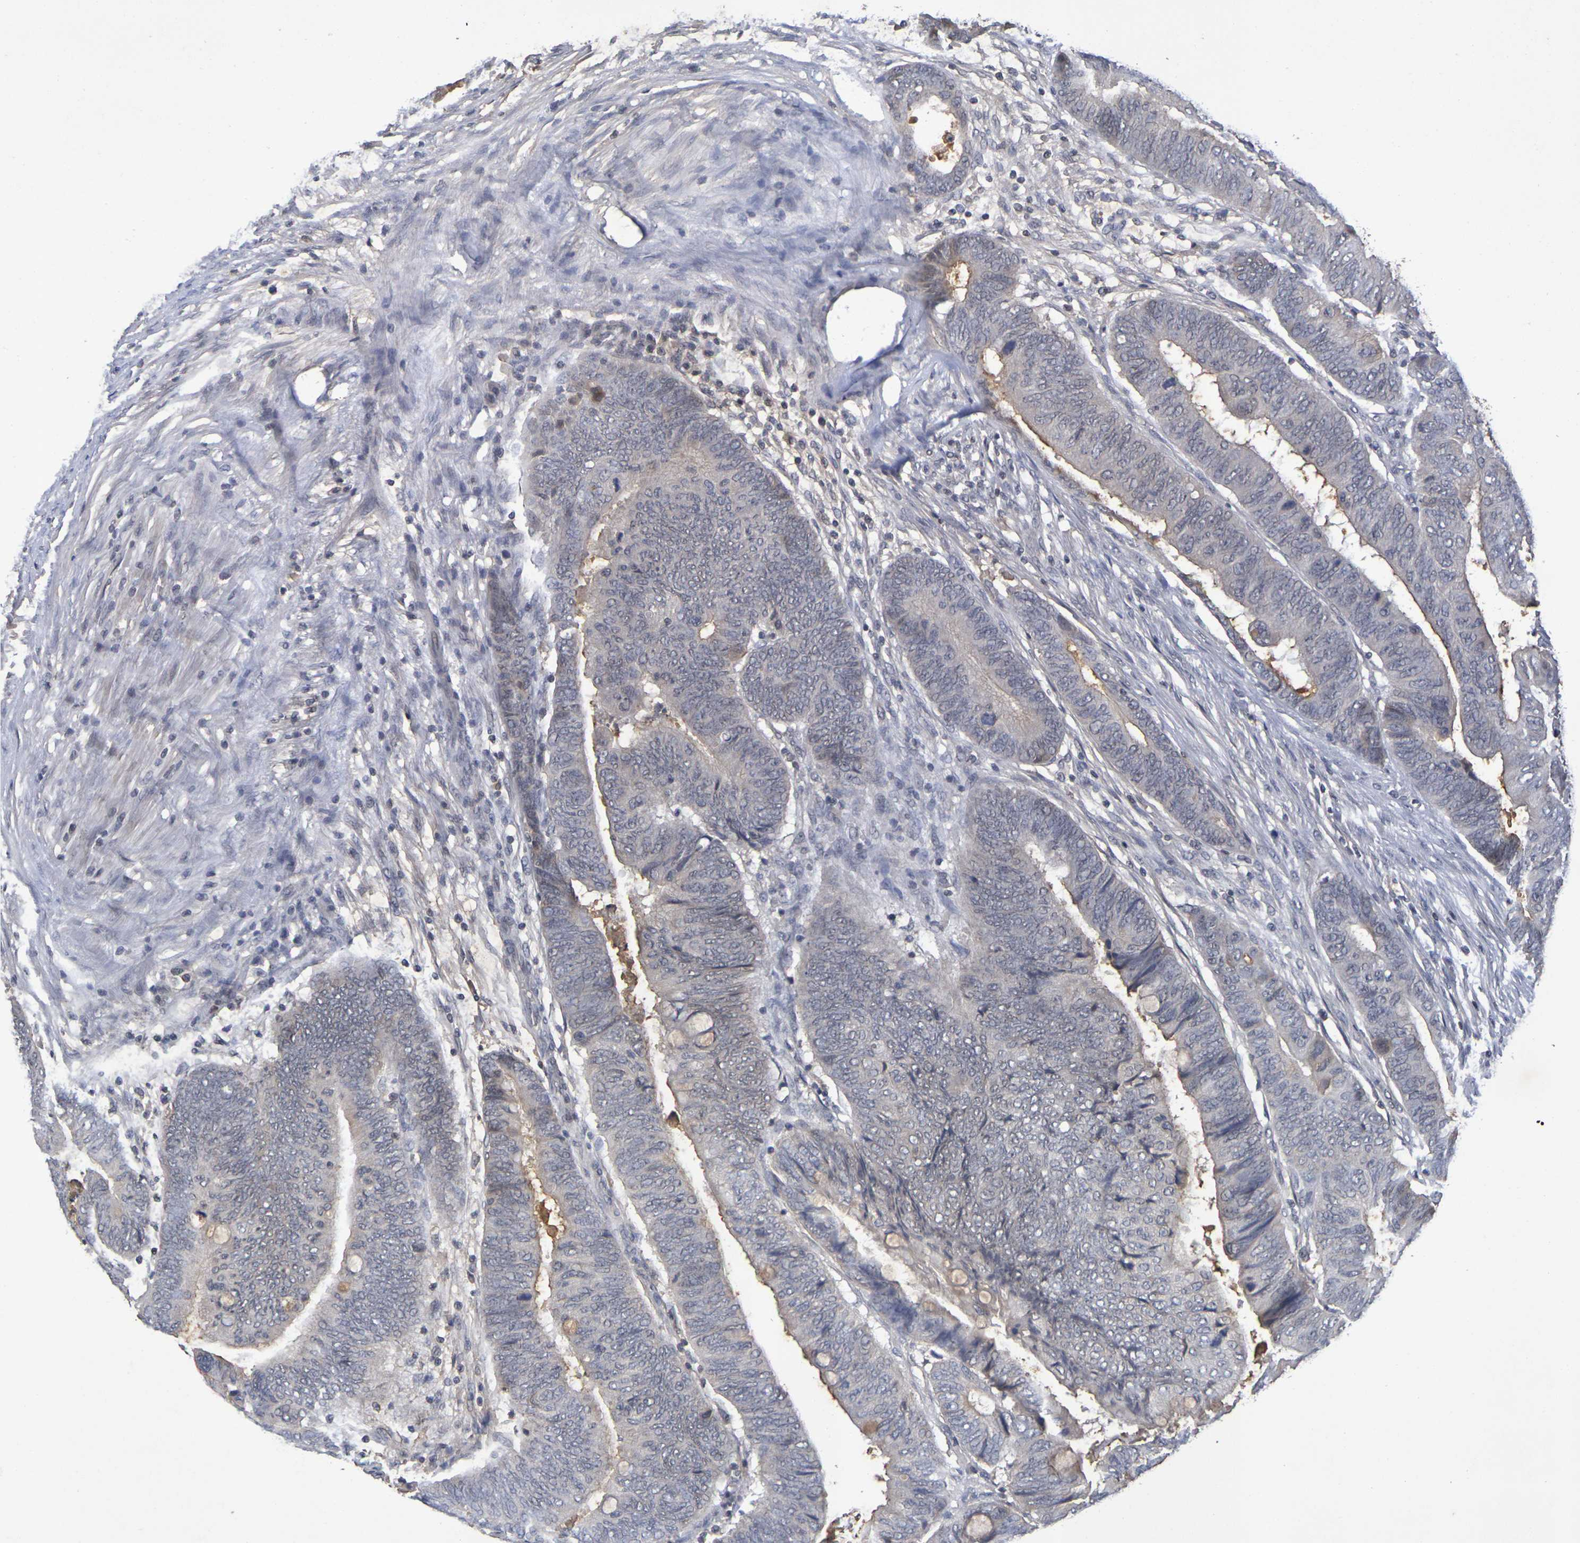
{"staining": {"intensity": "negative", "quantity": "none", "location": "none"}, "tissue": "colorectal cancer", "cell_type": "Tumor cells", "image_type": "cancer", "snomed": [{"axis": "morphology", "description": "Normal tissue, NOS"}, {"axis": "morphology", "description": "Adenocarcinoma, NOS"}, {"axis": "topography", "description": "Rectum"}, {"axis": "topography", "description": "Peripheral nerve tissue"}], "caption": "This is an immunohistochemistry image of colorectal cancer. There is no staining in tumor cells.", "gene": "TERF2", "patient": {"sex": "male", "age": 92}}